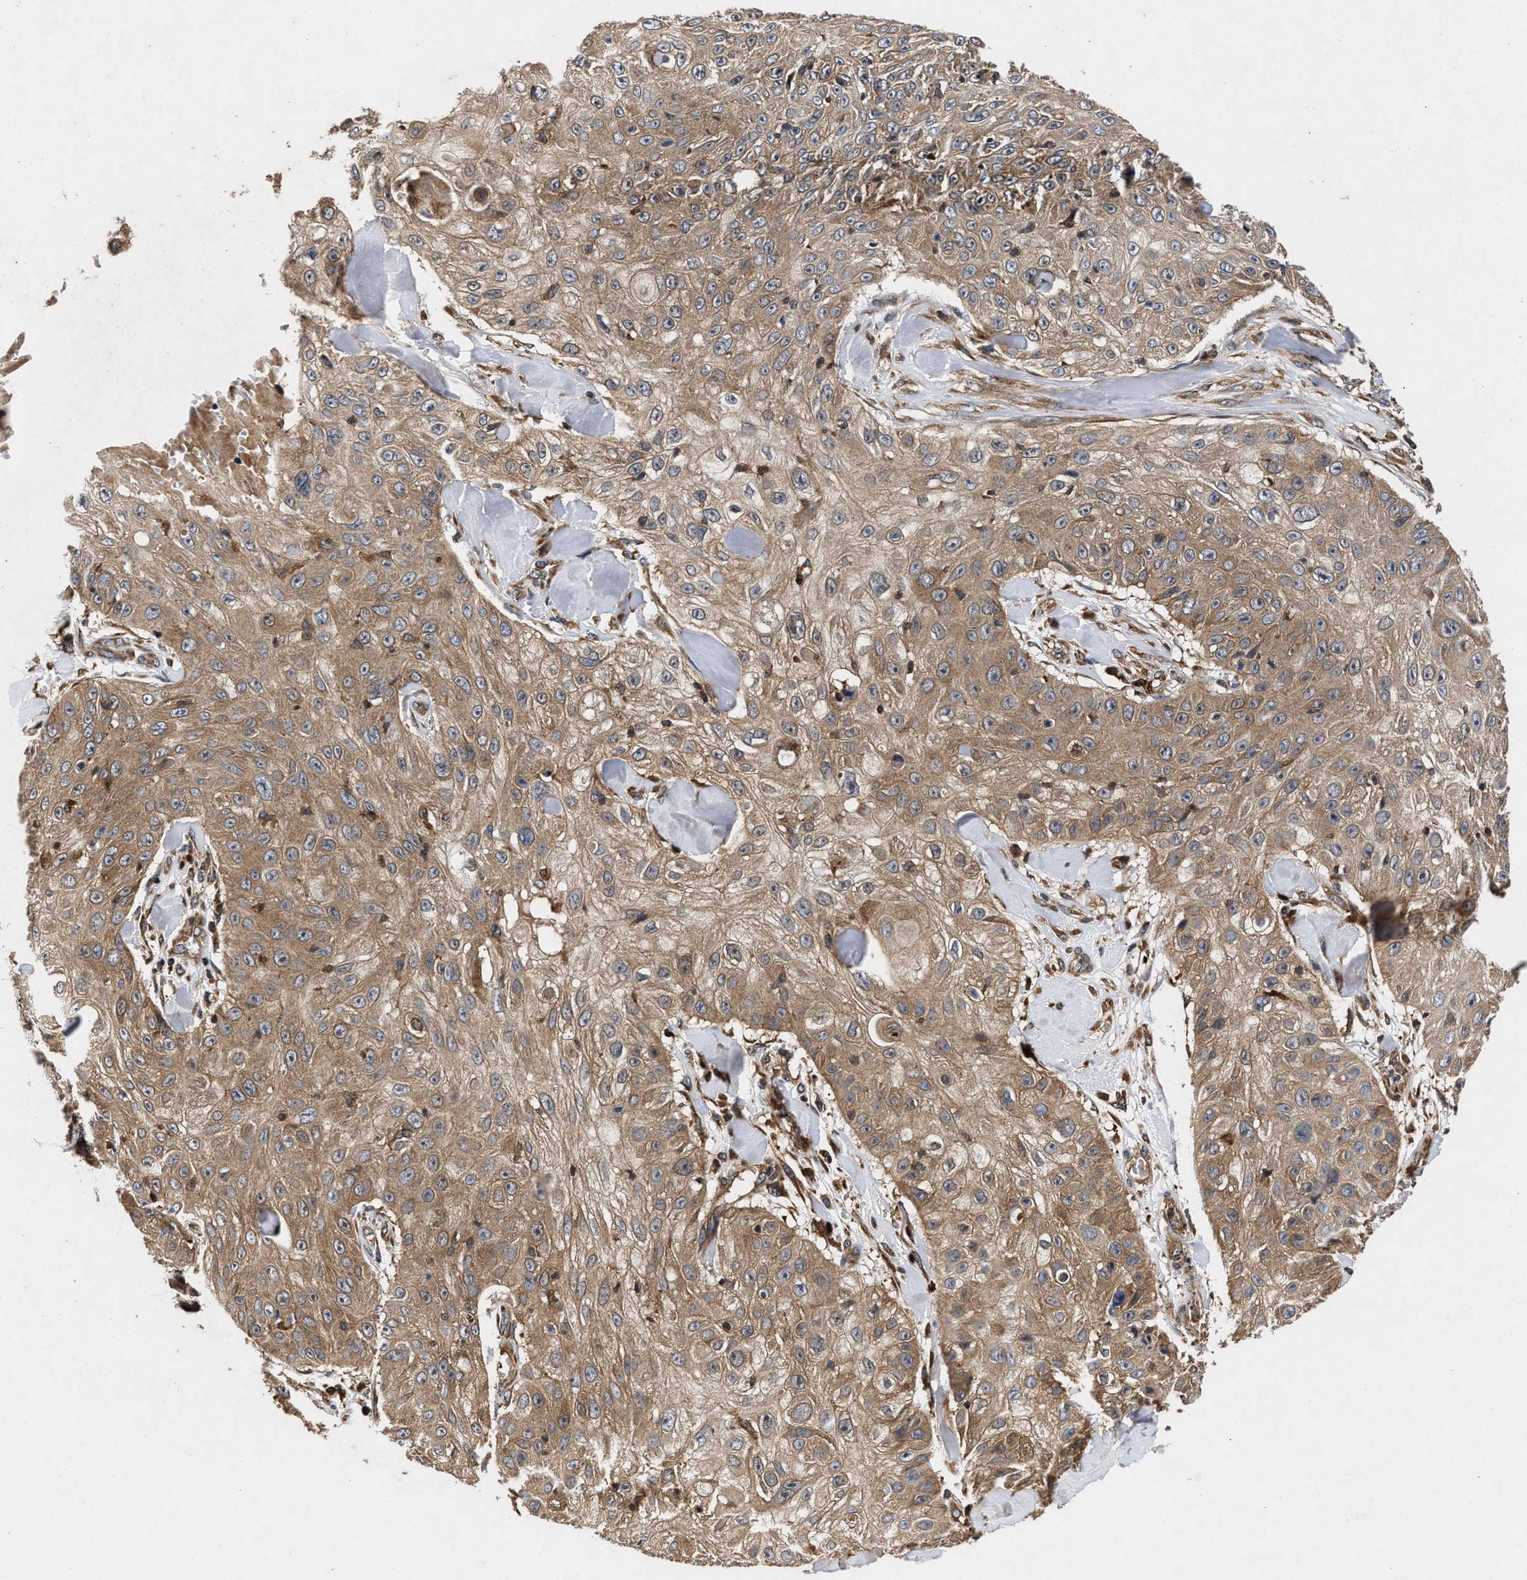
{"staining": {"intensity": "weak", "quantity": ">75%", "location": "cytoplasmic/membranous"}, "tissue": "skin cancer", "cell_type": "Tumor cells", "image_type": "cancer", "snomed": [{"axis": "morphology", "description": "Squamous cell carcinoma, NOS"}, {"axis": "topography", "description": "Skin"}], "caption": "High-power microscopy captured an immunohistochemistry photomicrograph of skin cancer, revealing weak cytoplasmic/membranous positivity in approximately >75% of tumor cells. The staining was performed using DAB, with brown indicating positive protein expression. Nuclei are stained blue with hematoxylin.", "gene": "NFKB2", "patient": {"sex": "male", "age": 86}}